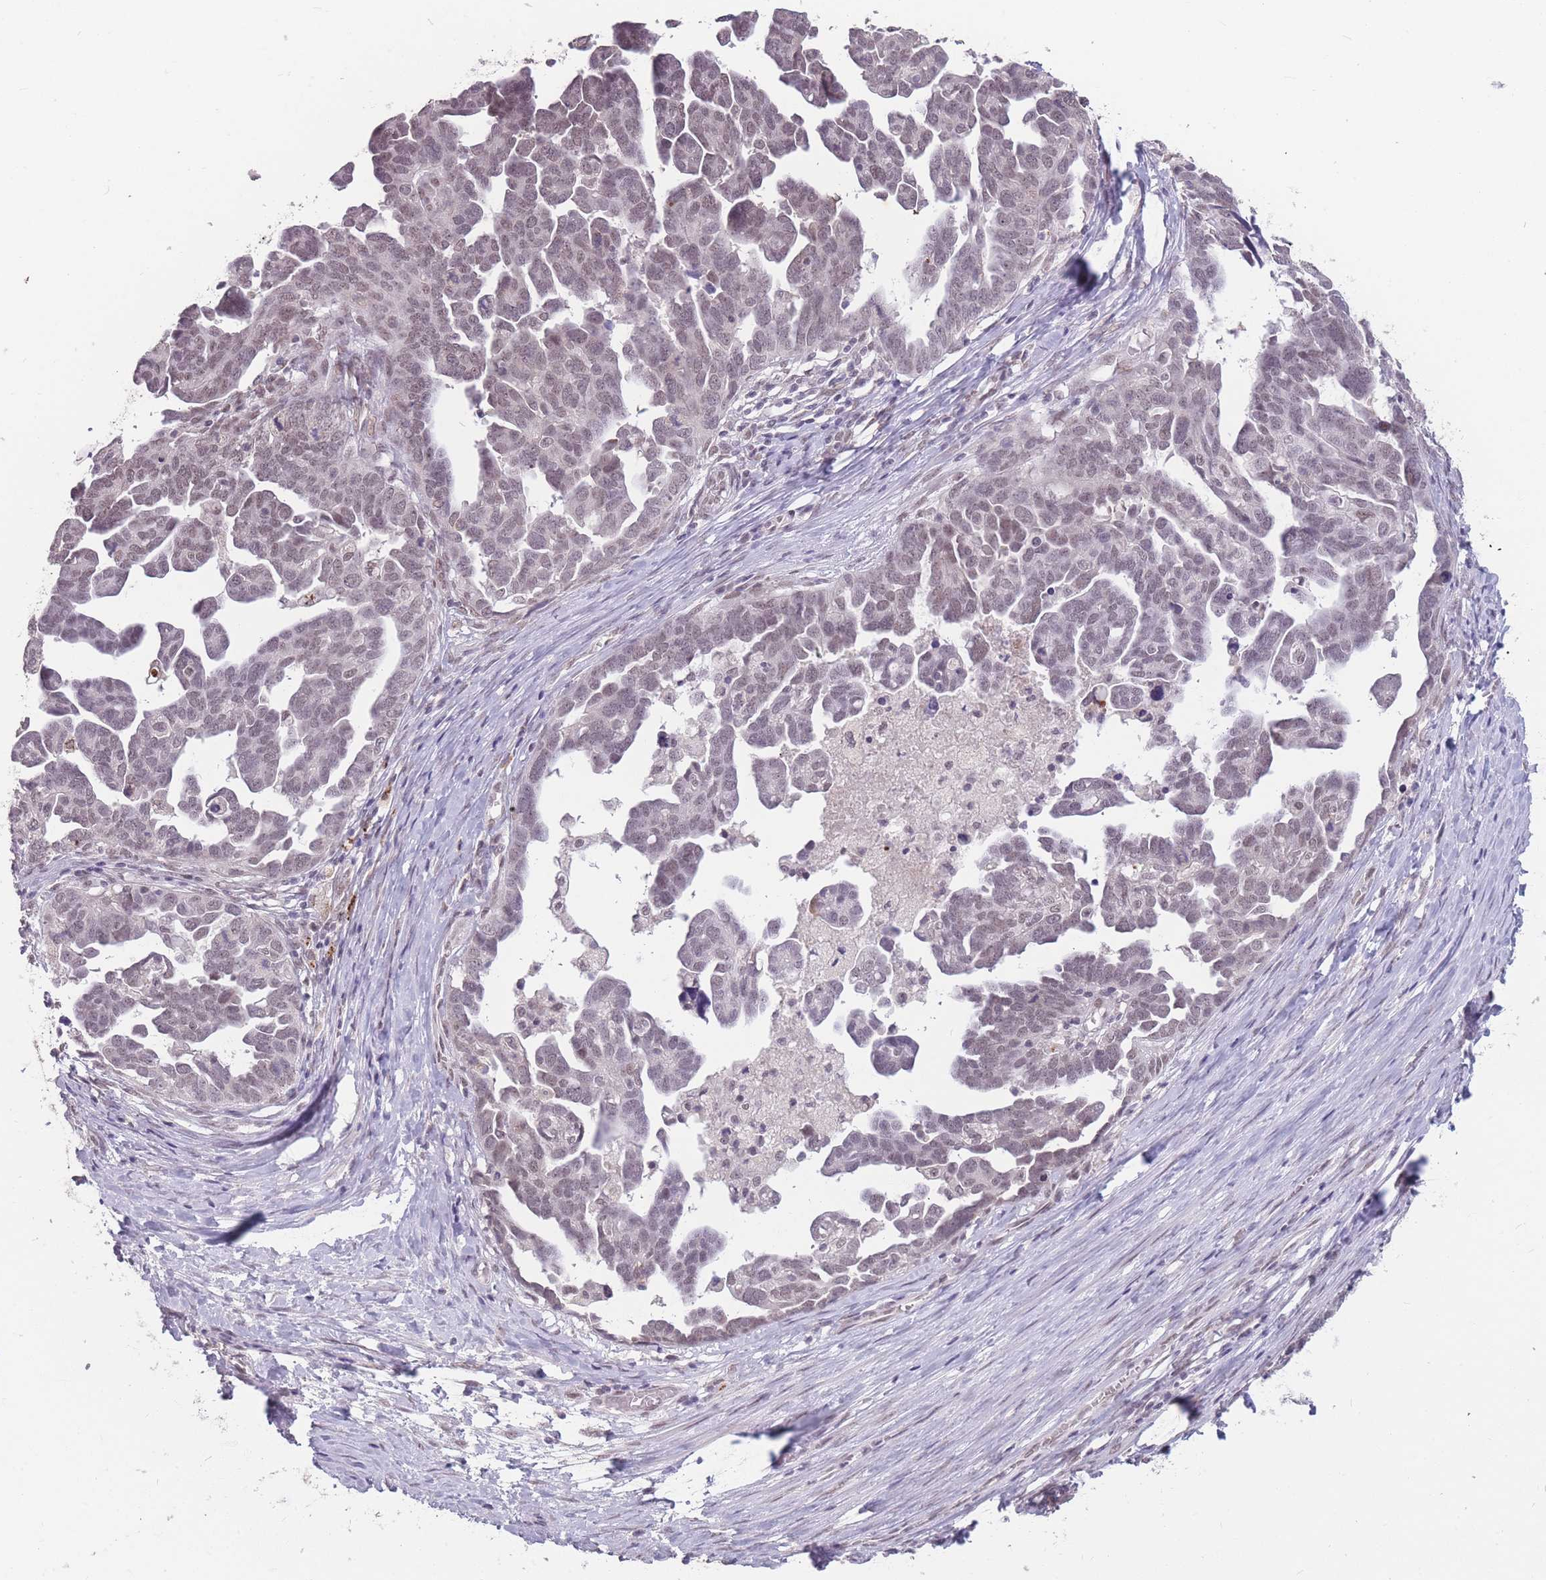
{"staining": {"intensity": "weak", "quantity": "25%-75%", "location": "nuclear"}, "tissue": "ovarian cancer", "cell_type": "Tumor cells", "image_type": "cancer", "snomed": [{"axis": "morphology", "description": "Cystadenocarcinoma, serous, NOS"}, {"axis": "topography", "description": "Ovary"}], "caption": "High-power microscopy captured an immunohistochemistry (IHC) image of ovarian cancer, revealing weak nuclear staining in approximately 25%-75% of tumor cells.", "gene": "HNRNPUL1", "patient": {"sex": "female", "age": 54}}